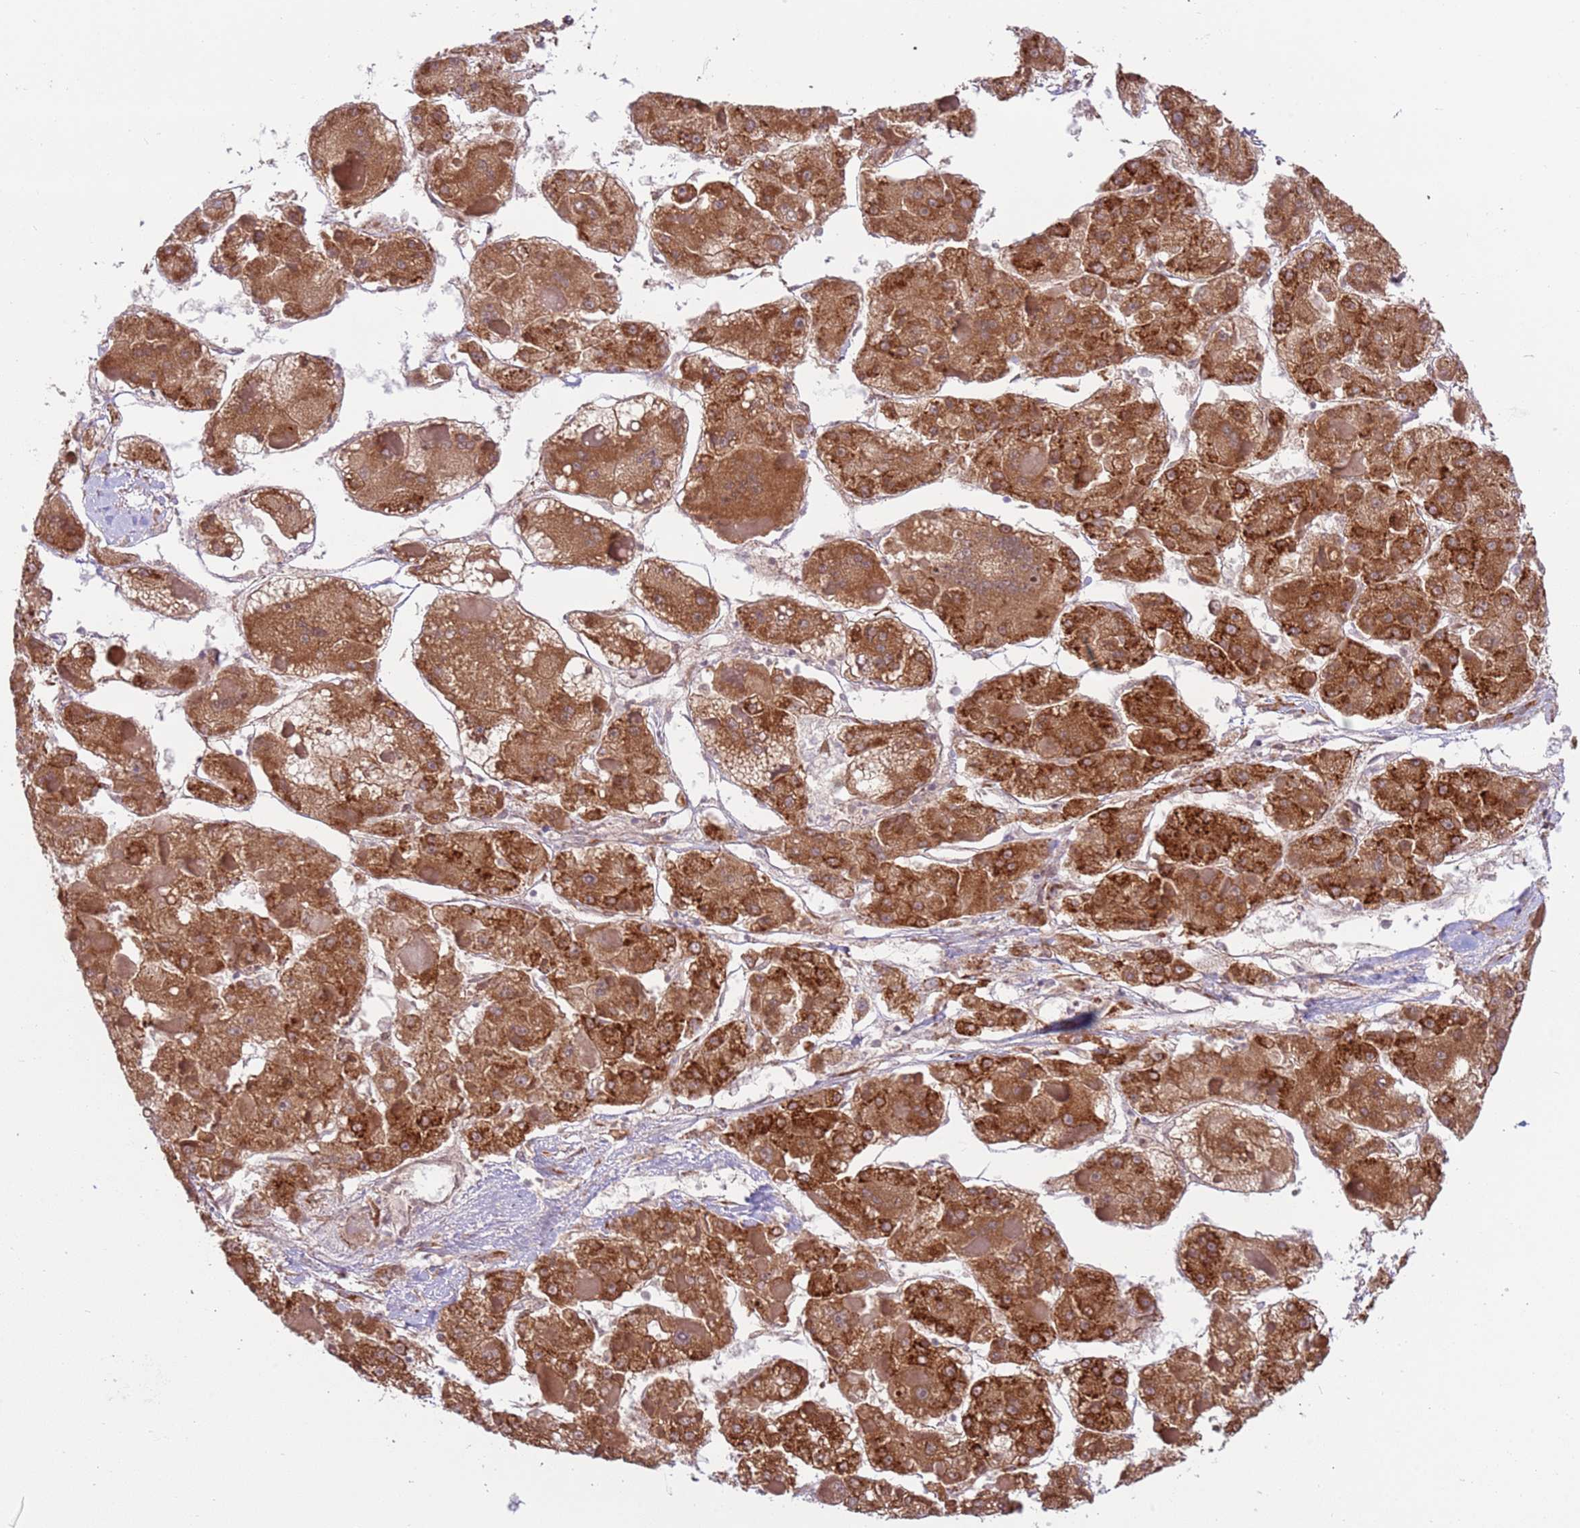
{"staining": {"intensity": "strong", "quantity": ">75%", "location": "cytoplasmic/membranous"}, "tissue": "liver cancer", "cell_type": "Tumor cells", "image_type": "cancer", "snomed": [{"axis": "morphology", "description": "Carcinoma, Hepatocellular, NOS"}, {"axis": "topography", "description": "Liver"}], "caption": "Liver hepatocellular carcinoma was stained to show a protein in brown. There is high levels of strong cytoplasmic/membranous staining in approximately >75% of tumor cells. The protein is shown in brown color, while the nuclei are stained blue.", "gene": "DCAF4", "patient": {"sex": "female", "age": 73}}